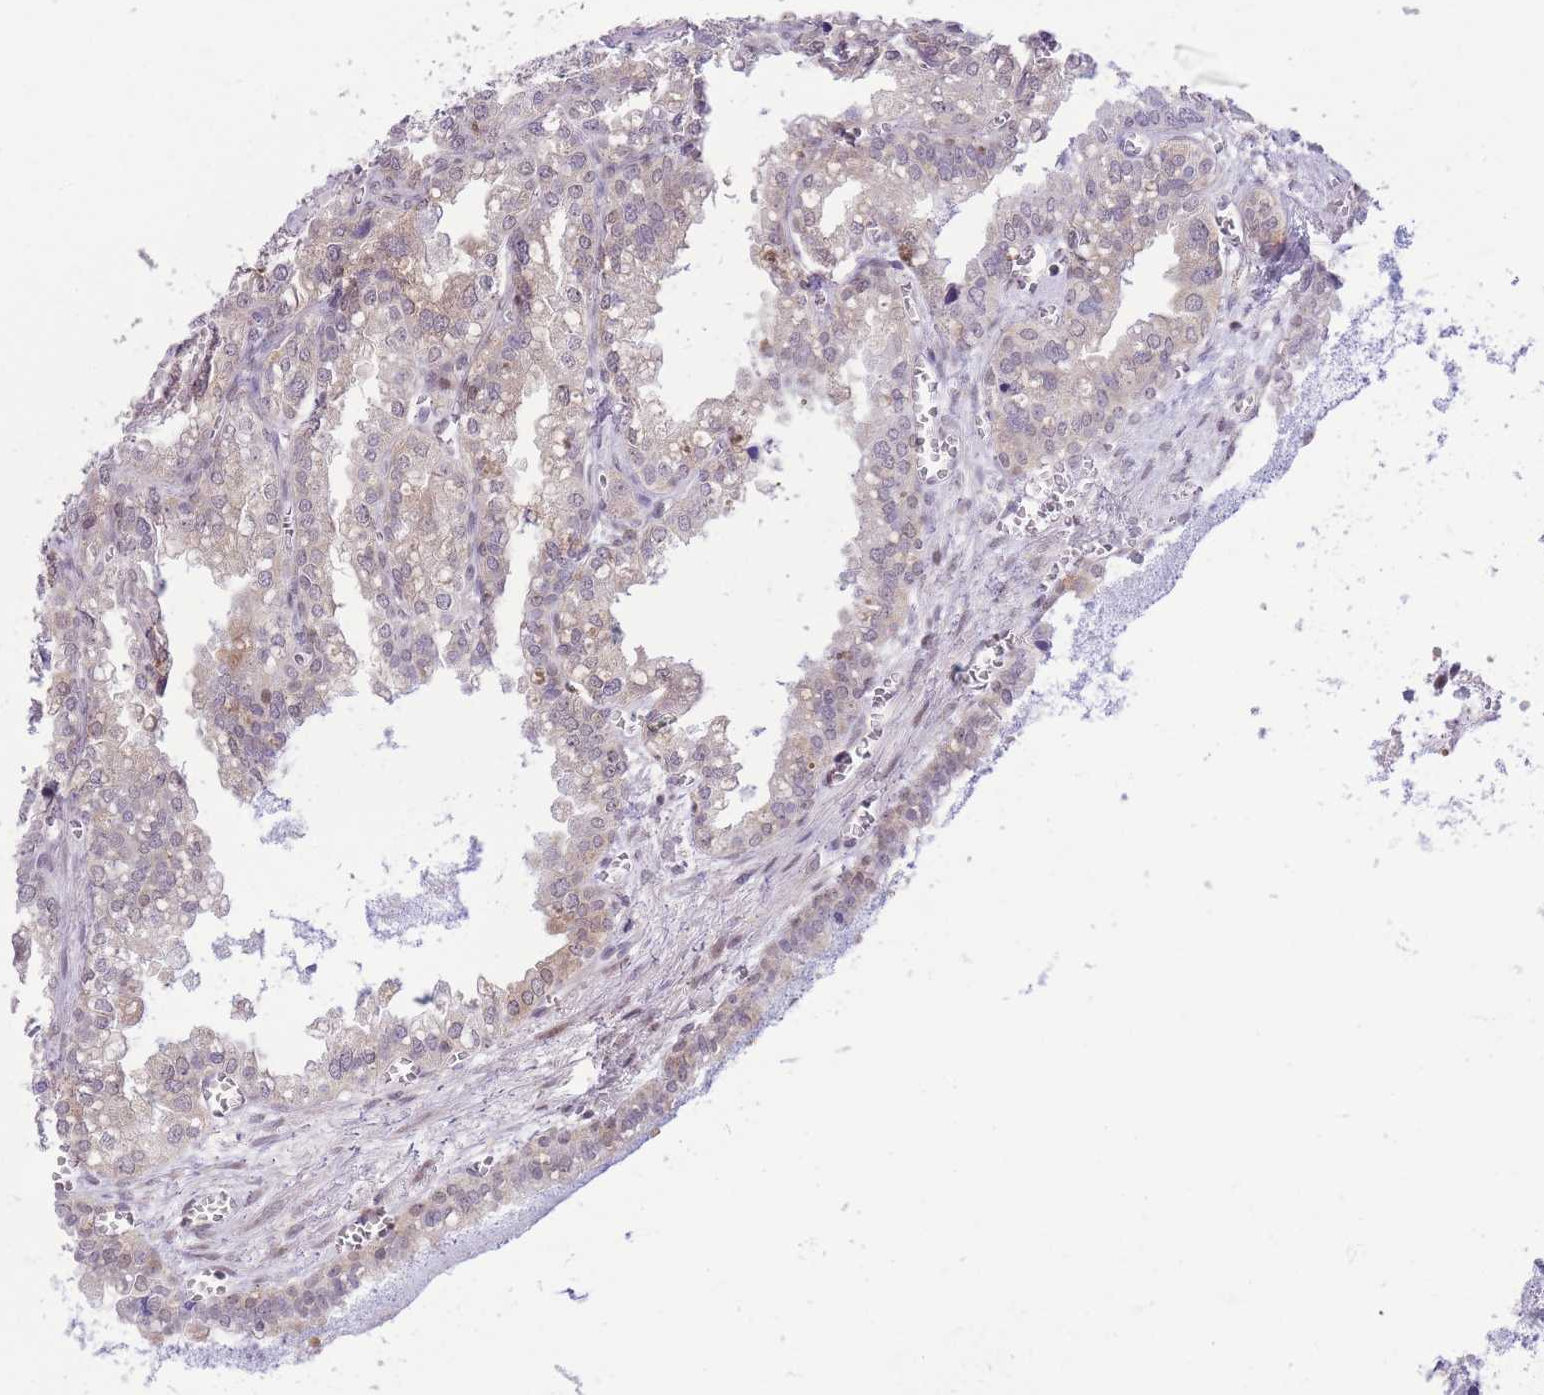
{"staining": {"intensity": "weak", "quantity": "<25%", "location": "cytoplasmic/membranous"}, "tissue": "seminal vesicle", "cell_type": "Glandular cells", "image_type": "normal", "snomed": [{"axis": "morphology", "description": "Normal tissue, NOS"}, {"axis": "topography", "description": "Prostate"}, {"axis": "topography", "description": "Seminal veicle"}], "caption": "Benign seminal vesicle was stained to show a protein in brown. There is no significant expression in glandular cells.", "gene": "STK39", "patient": {"sex": "male", "age": 51}}